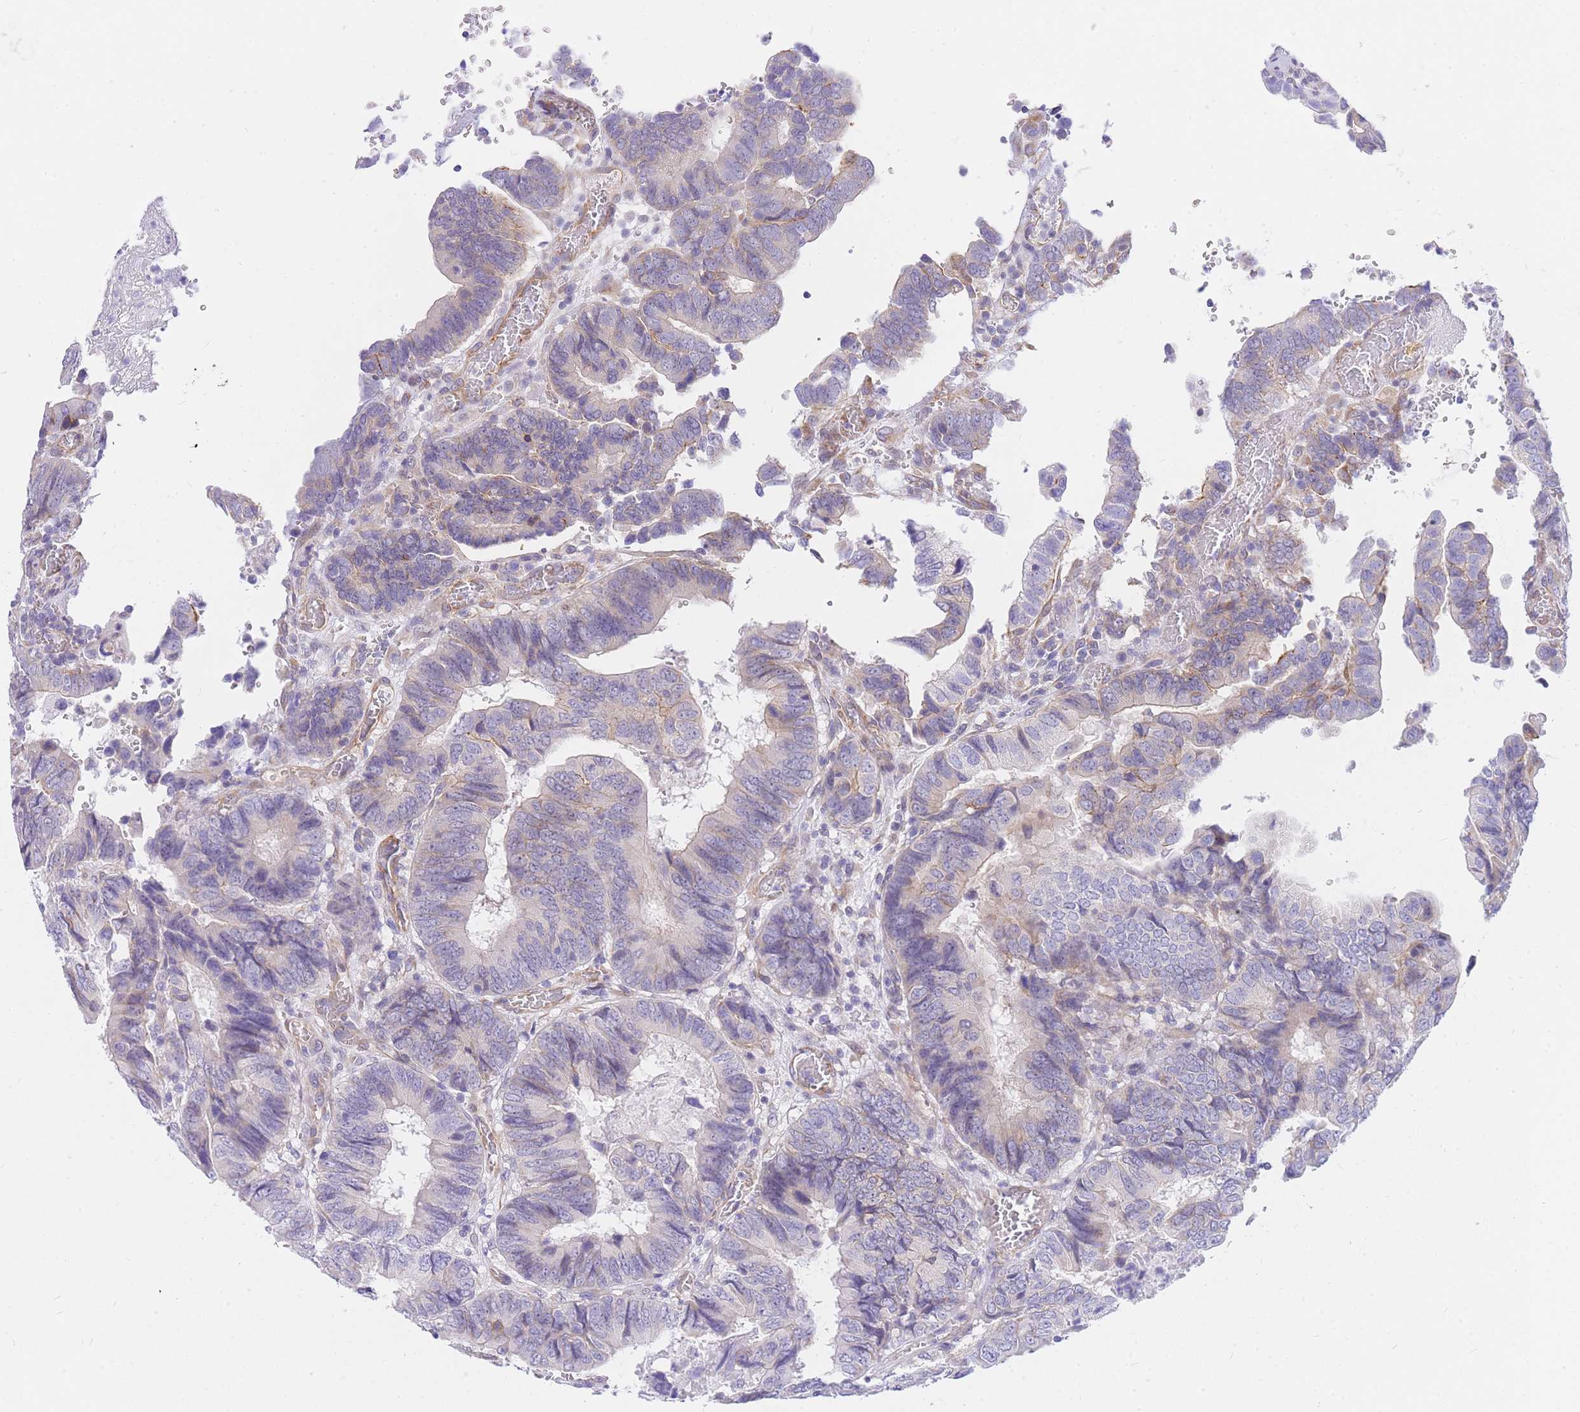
{"staining": {"intensity": "weak", "quantity": "<25%", "location": "cytoplasmic/membranous"}, "tissue": "colorectal cancer", "cell_type": "Tumor cells", "image_type": "cancer", "snomed": [{"axis": "morphology", "description": "Adenocarcinoma, NOS"}, {"axis": "topography", "description": "Colon"}], "caption": "The immunohistochemistry (IHC) micrograph has no significant expression in tumor cells of colorectal cancer (adenocarcinoma) tissue.", "gene": "SRSF12", "patient": {"sex": "male", "age": 85}}